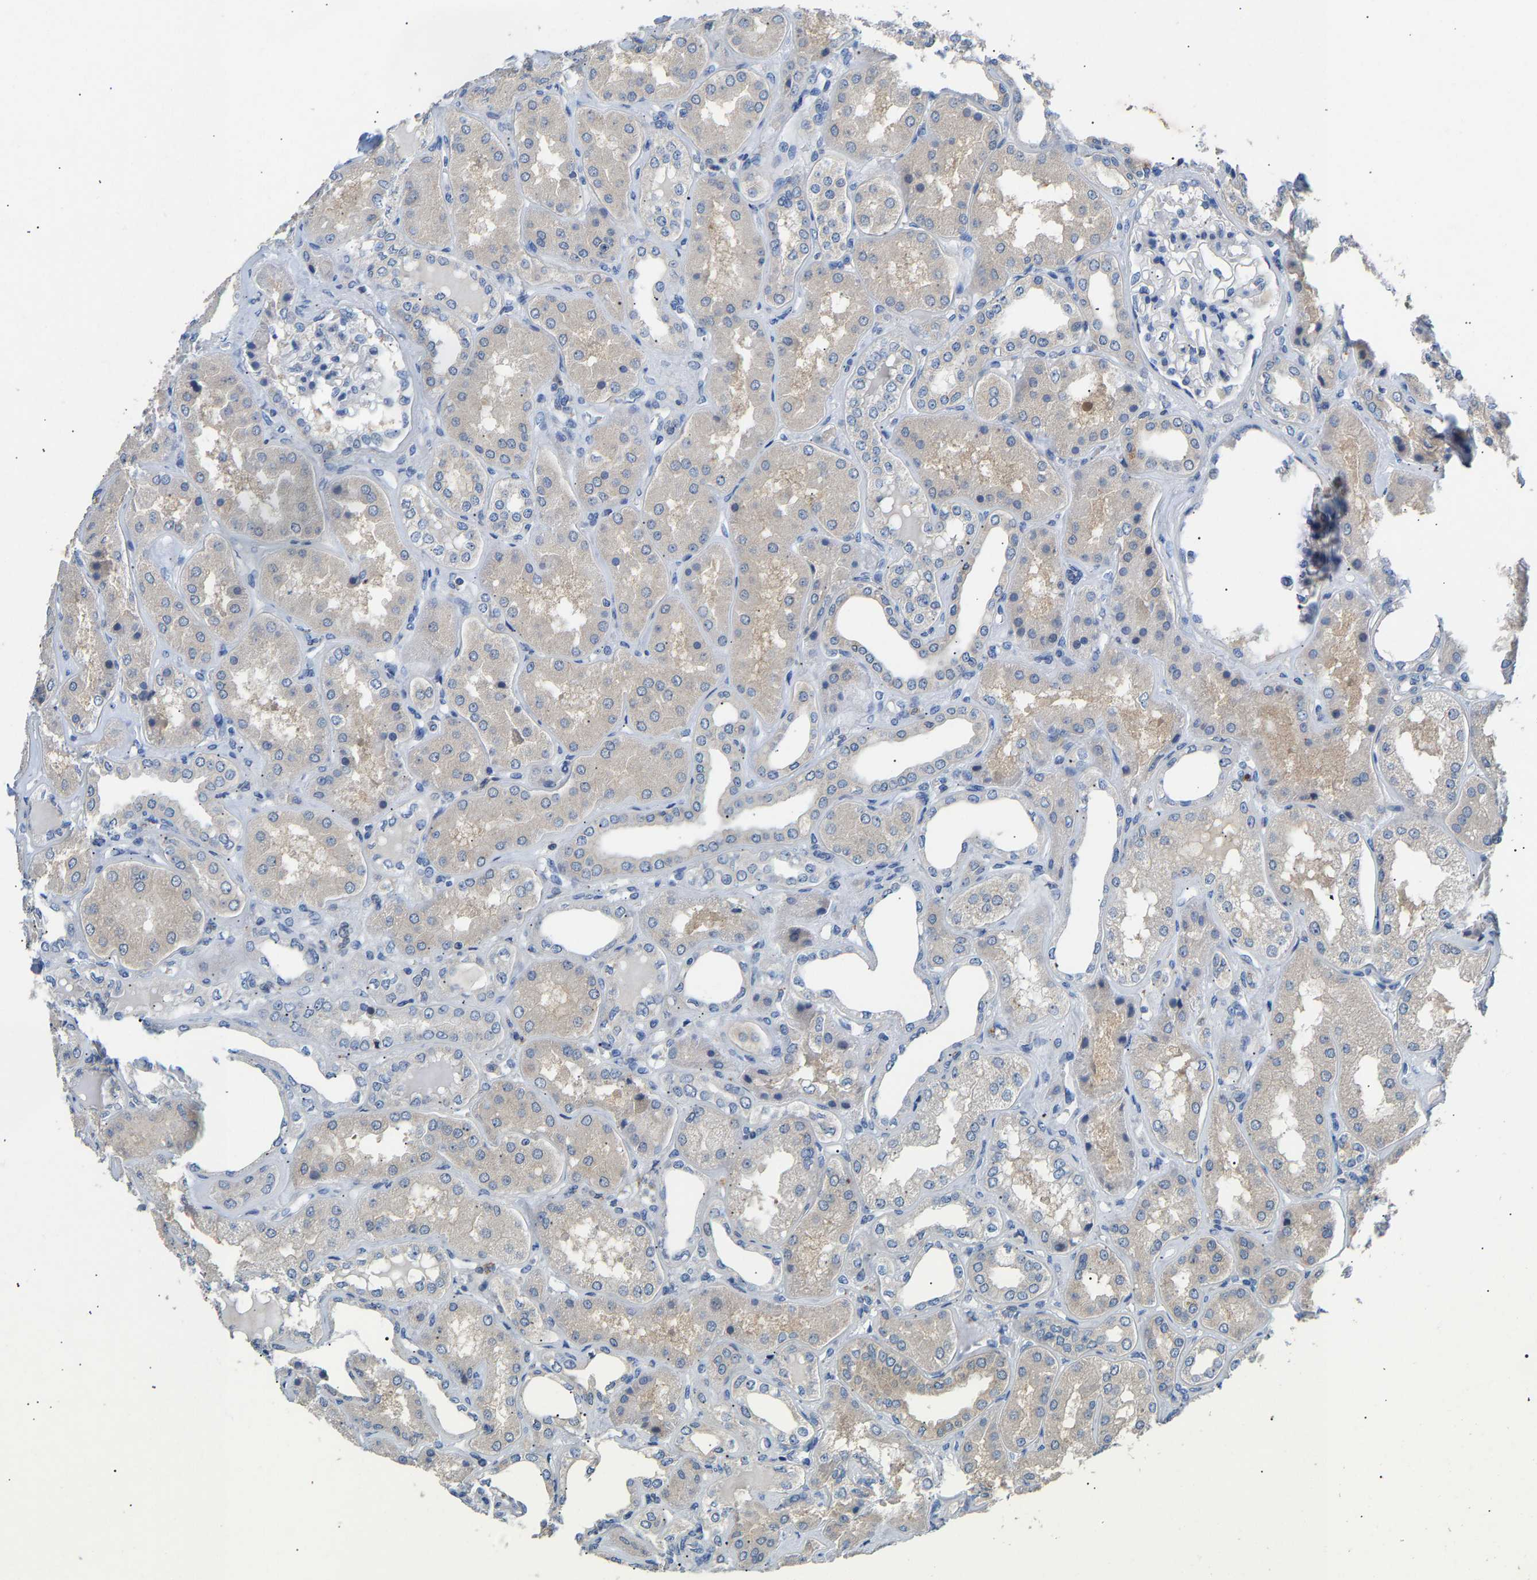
{"staining": {"intensity": "negative", "quantity": "none", "location": "none"}, "tissue": "kidney", "cell_type": "Cells in glomeruli", "image_type": "normal", "snomed": [{"axis": "morphology", "description": "Normal tissue, NOS"}, {"axis": "topography", "description": "Kidney"}], "caption": "The histopathology image shows no significant staining in cells in glomeruli of kidney.", "gene": "CCDC171", "patient": {"sex": "female", "age": 56}}